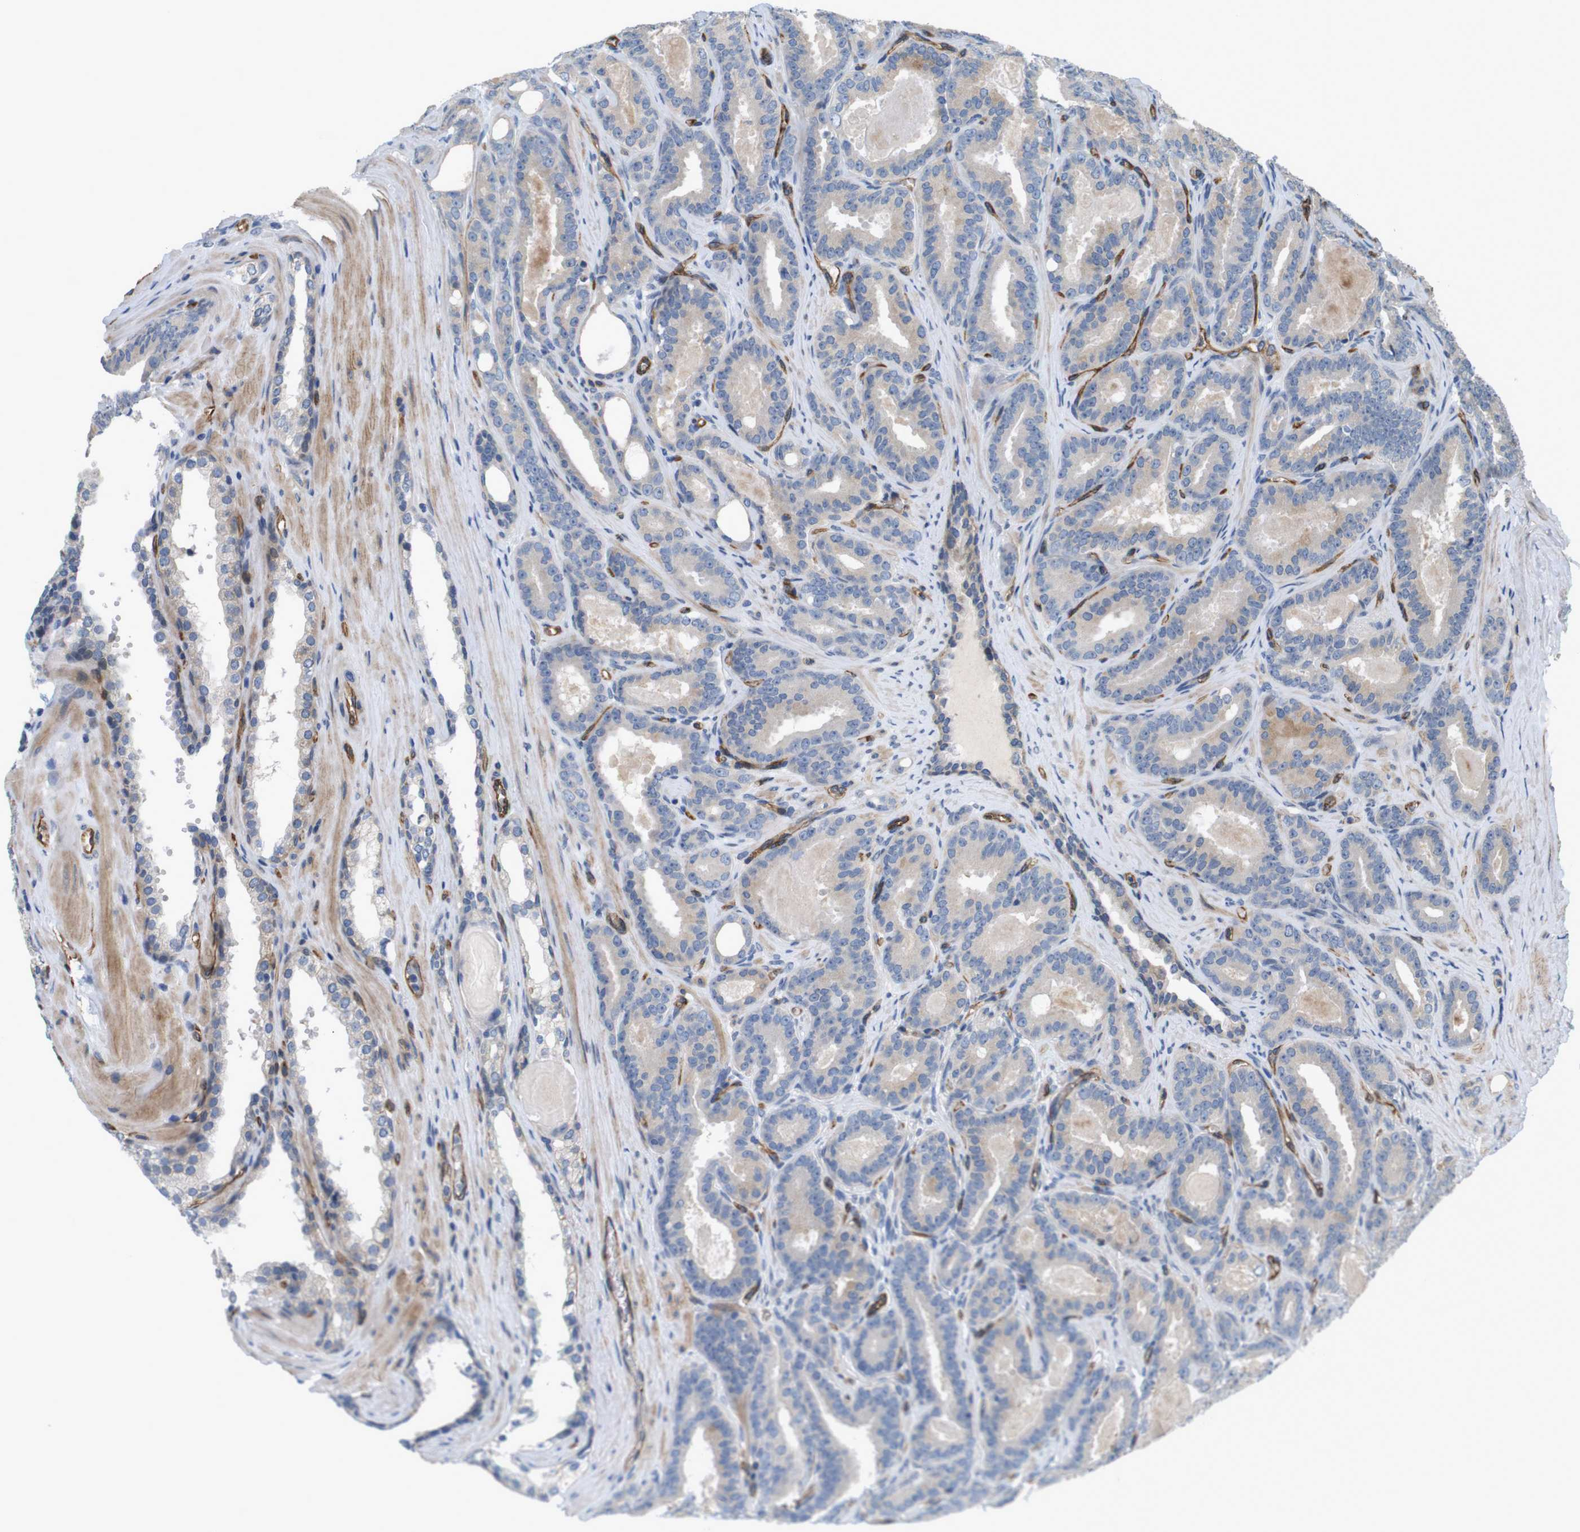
{"staining": {"intensity": "weak", "quantity": ">75%", "location": "cytoplasmic/membranous"}, "tissue": "prostate cancer", "cell_type": "Tumor cells", "image_type": "cancer", "snomed": [{"axis": "morphology", "description": "Adenocarcinoma, High grade"}, {"axis": "topography", "description": "Prostate"}], "caption": "IHC image of neoplastic tissue: high-grade adenocarcinoma (prostate) stained using immunohistochemistry exhibits low levels of weak protein expression localized specifically in the cytoplasmic/membranous of tumor cells, appearing as a cytoplasmic/membranous brown color.", "gene": "BVES", "patient": {"sex": "male", "age": 60}}